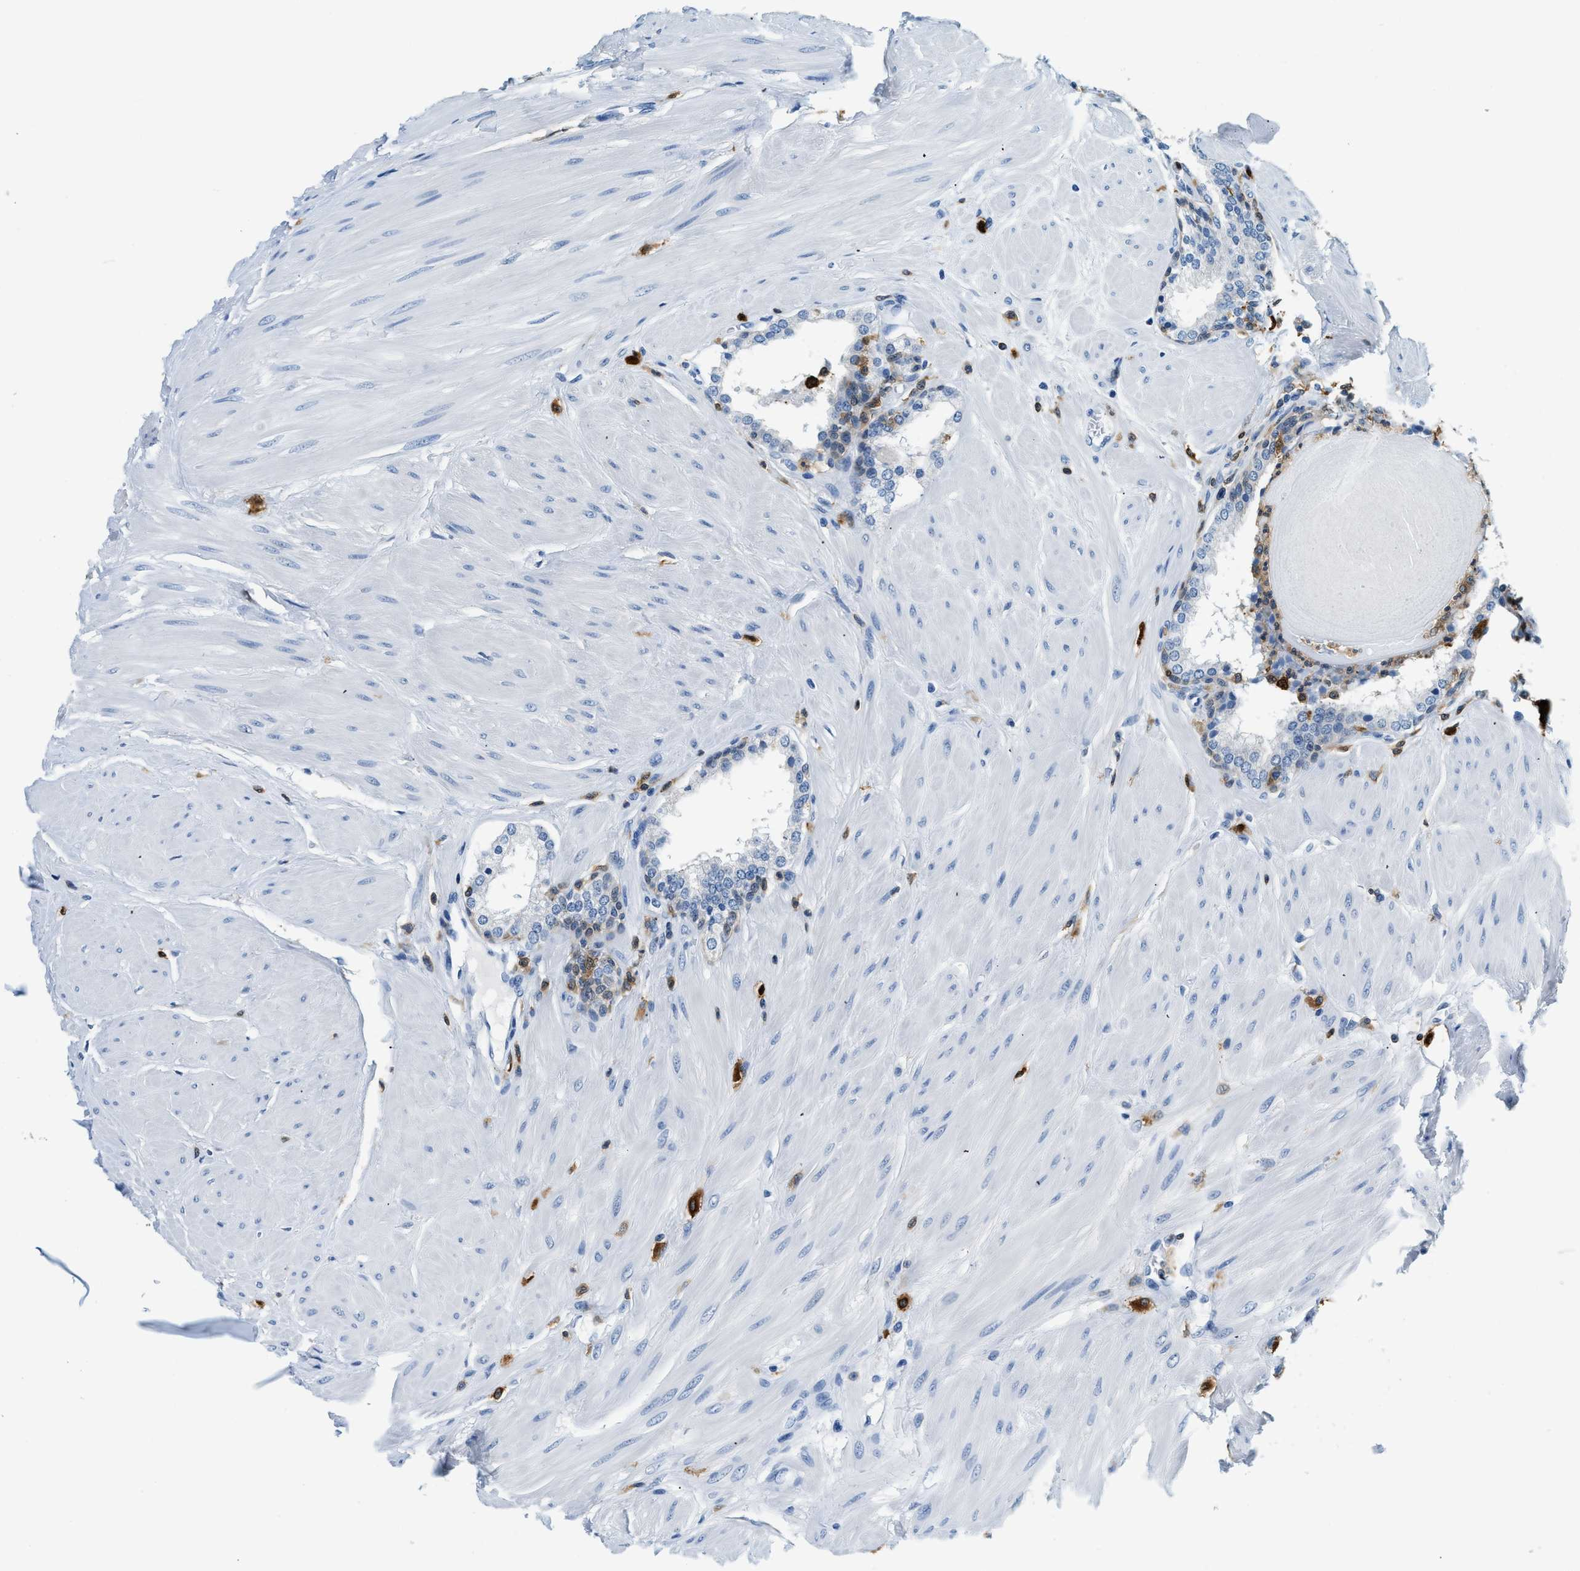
{"staining": {"intensity": "moderate", "quantity": "<25%", "location": "cytoplasmic/membranous"}, "tissue": "prostate", "cell_type": "Glandular cells", "image_type": "normal", "snomed": [{"axis": "morphology", "description": "Normal tissue, NOS"}, {"axis": "topography", "description": "Prostate"}], "caption": "Immunohistochemistry (IHC) (DAB) staining of benign prostate demonstrates moderate cytoplasmic/membranous protein staining in about <25% of glandular cells.", "gene": "CAPG", "patient": {"sex": "male", "age": 51}}